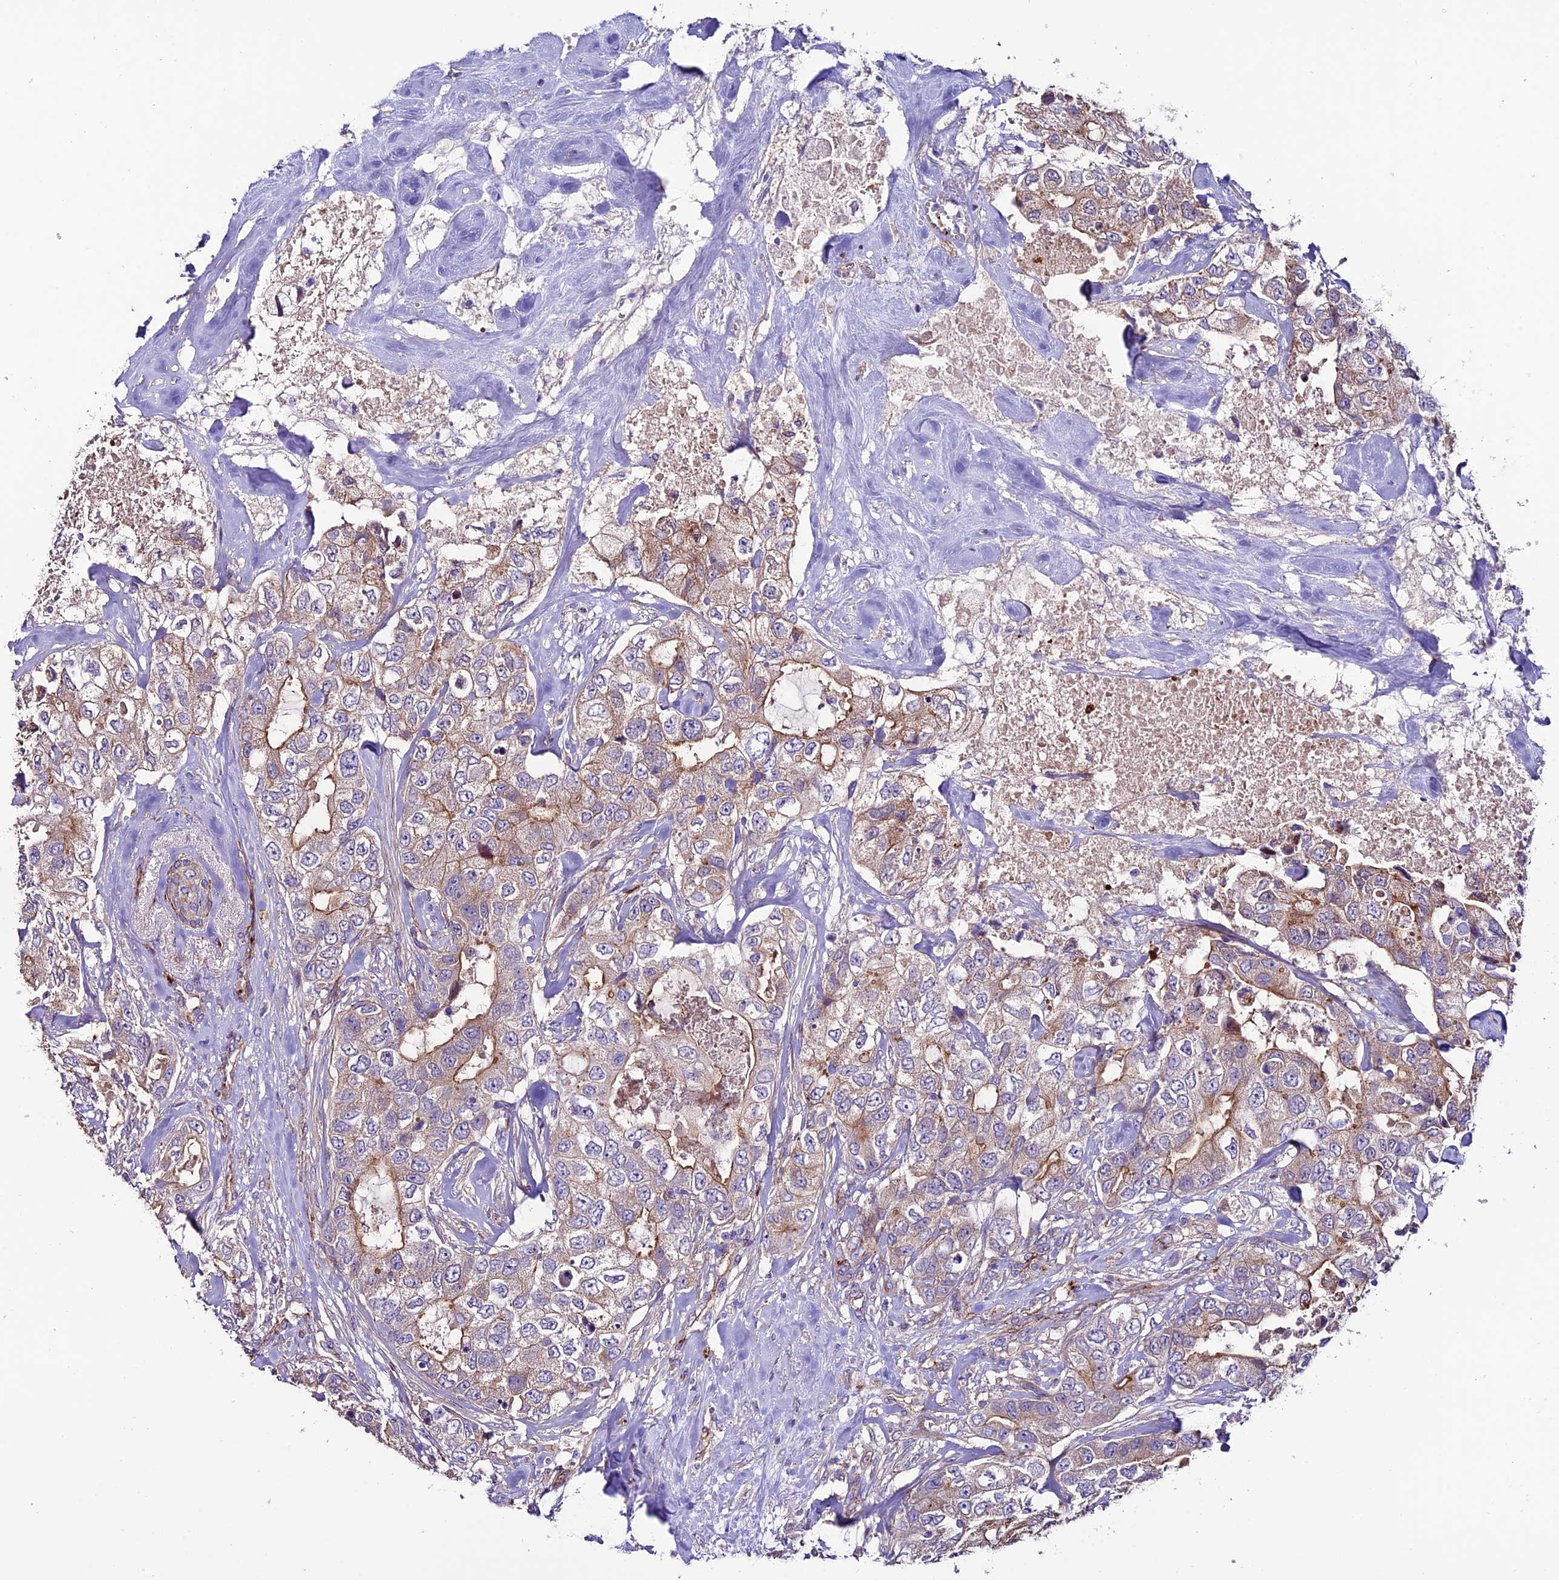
{"staining": {"intensity": "moderate", "quantity": "25%-75%", "location": "cytoplasmic/membranous"}, "tissue": "breast cancer", "cell_type": "Tumor cells", "image_type": "cancer", "snomed": [{"axis": "morphology", "description": "Duct carcinoma"}, {"axis": "topography", "description": "Breast"}], "caption": "The histopathology image displays staining of breast intraductal carcinoma, revealing moderate cytoplasmic/membranous protein staining (brown color) within tumor cells. (brown staining indicates protein expression, while blue staining denotes nuclei).", "gene": "REX1BD", "patient": {"sex": "female", "age": 62}}